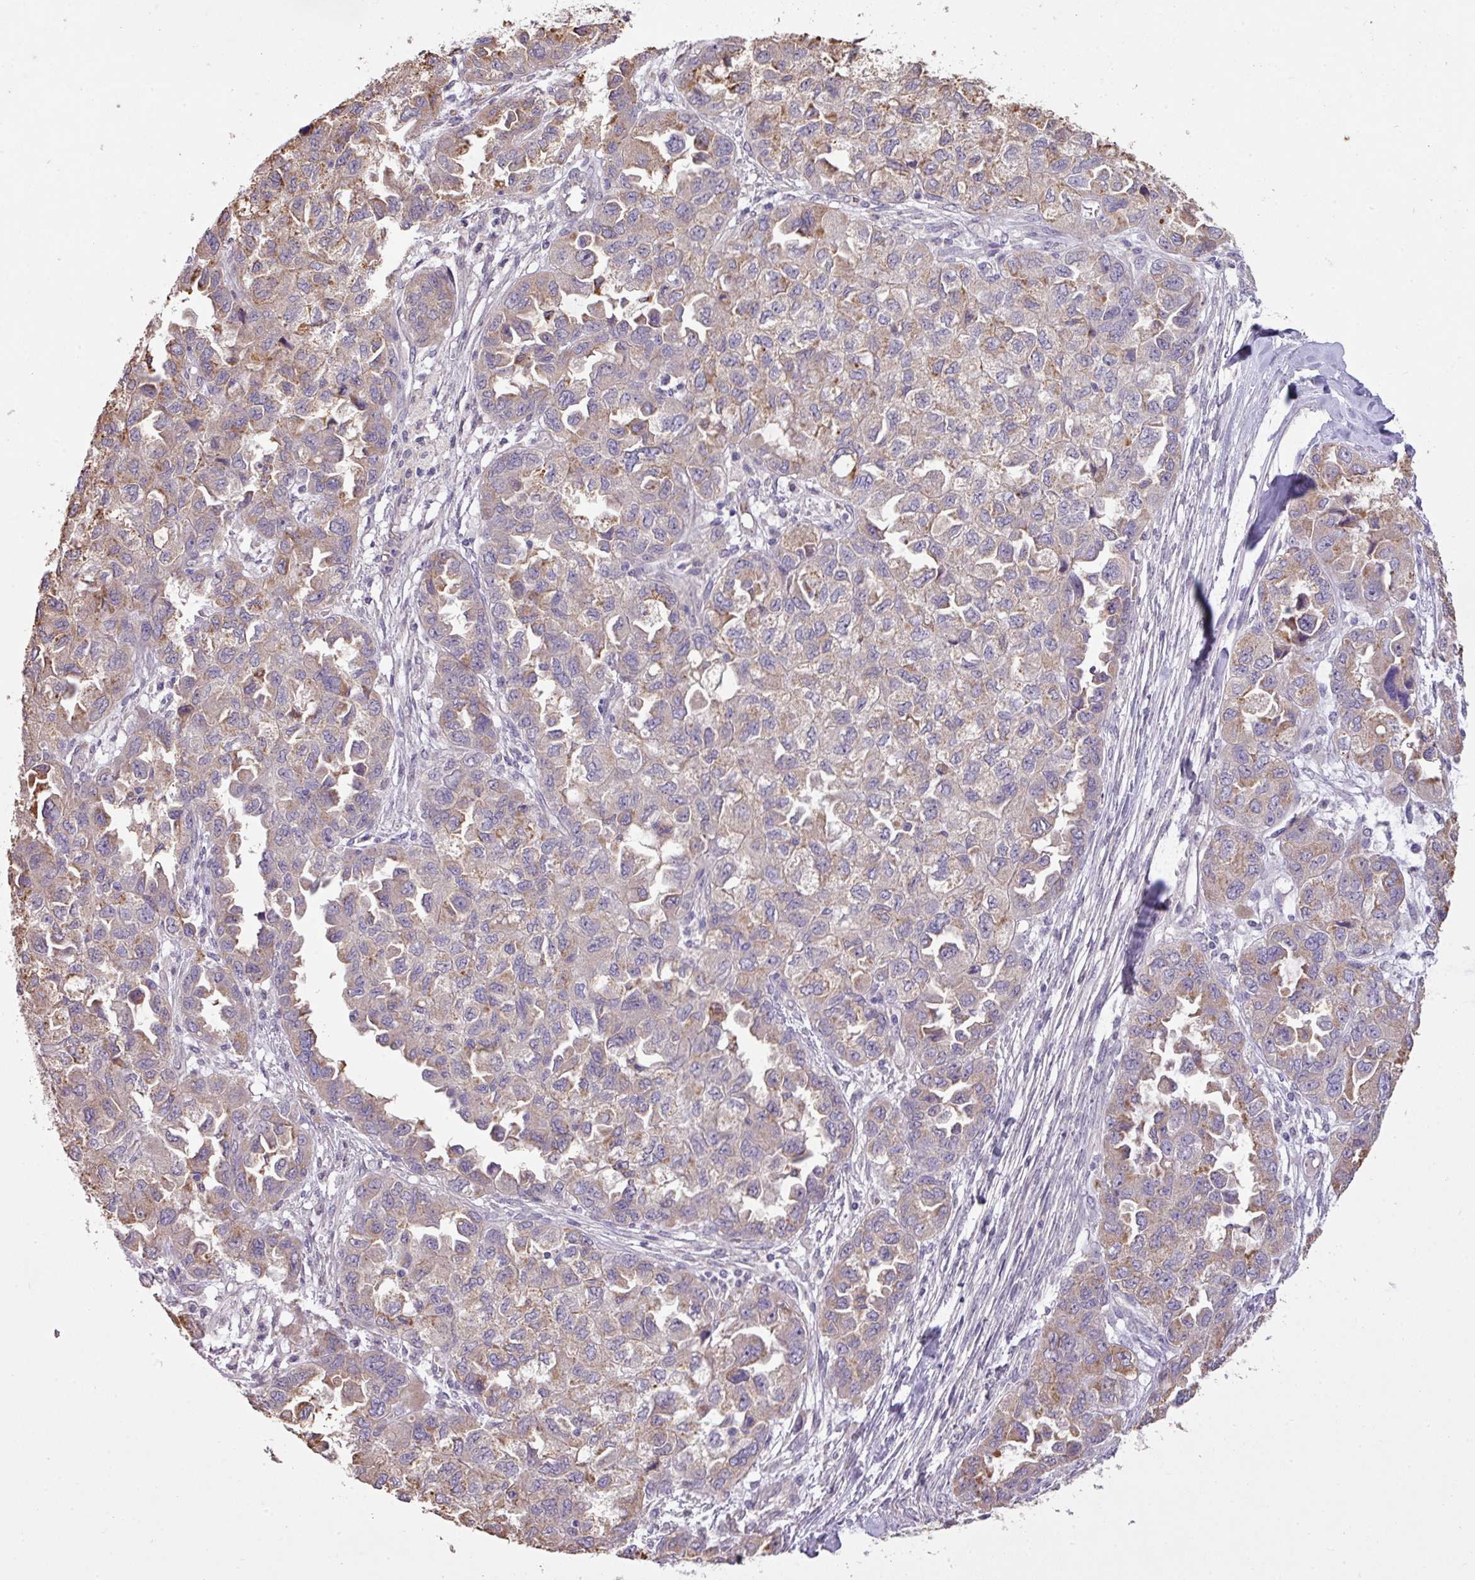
{"staining": {"intensity": "moderate", "quantity": "25%-75%", "location": "cytoplasmic/membranous"}, "tissue": "ovarian cancer", "cell_type": "Tumor cells", "image_type": "cancer", "snomed": [{"axis": "morphology", "description": "Cystadenocarcinoma, serous, NOS"}, {"axis": "topography", "description": "Ovary"}], "caption": "Brown immunohistochemical staining in human ovarian cancer exhibits moderate cytoplasmic/membranous staining in approximately 25%-75% of tumor cells.", "gene": "PRADC1", "patient": {"sex": "female", "age": 84}}